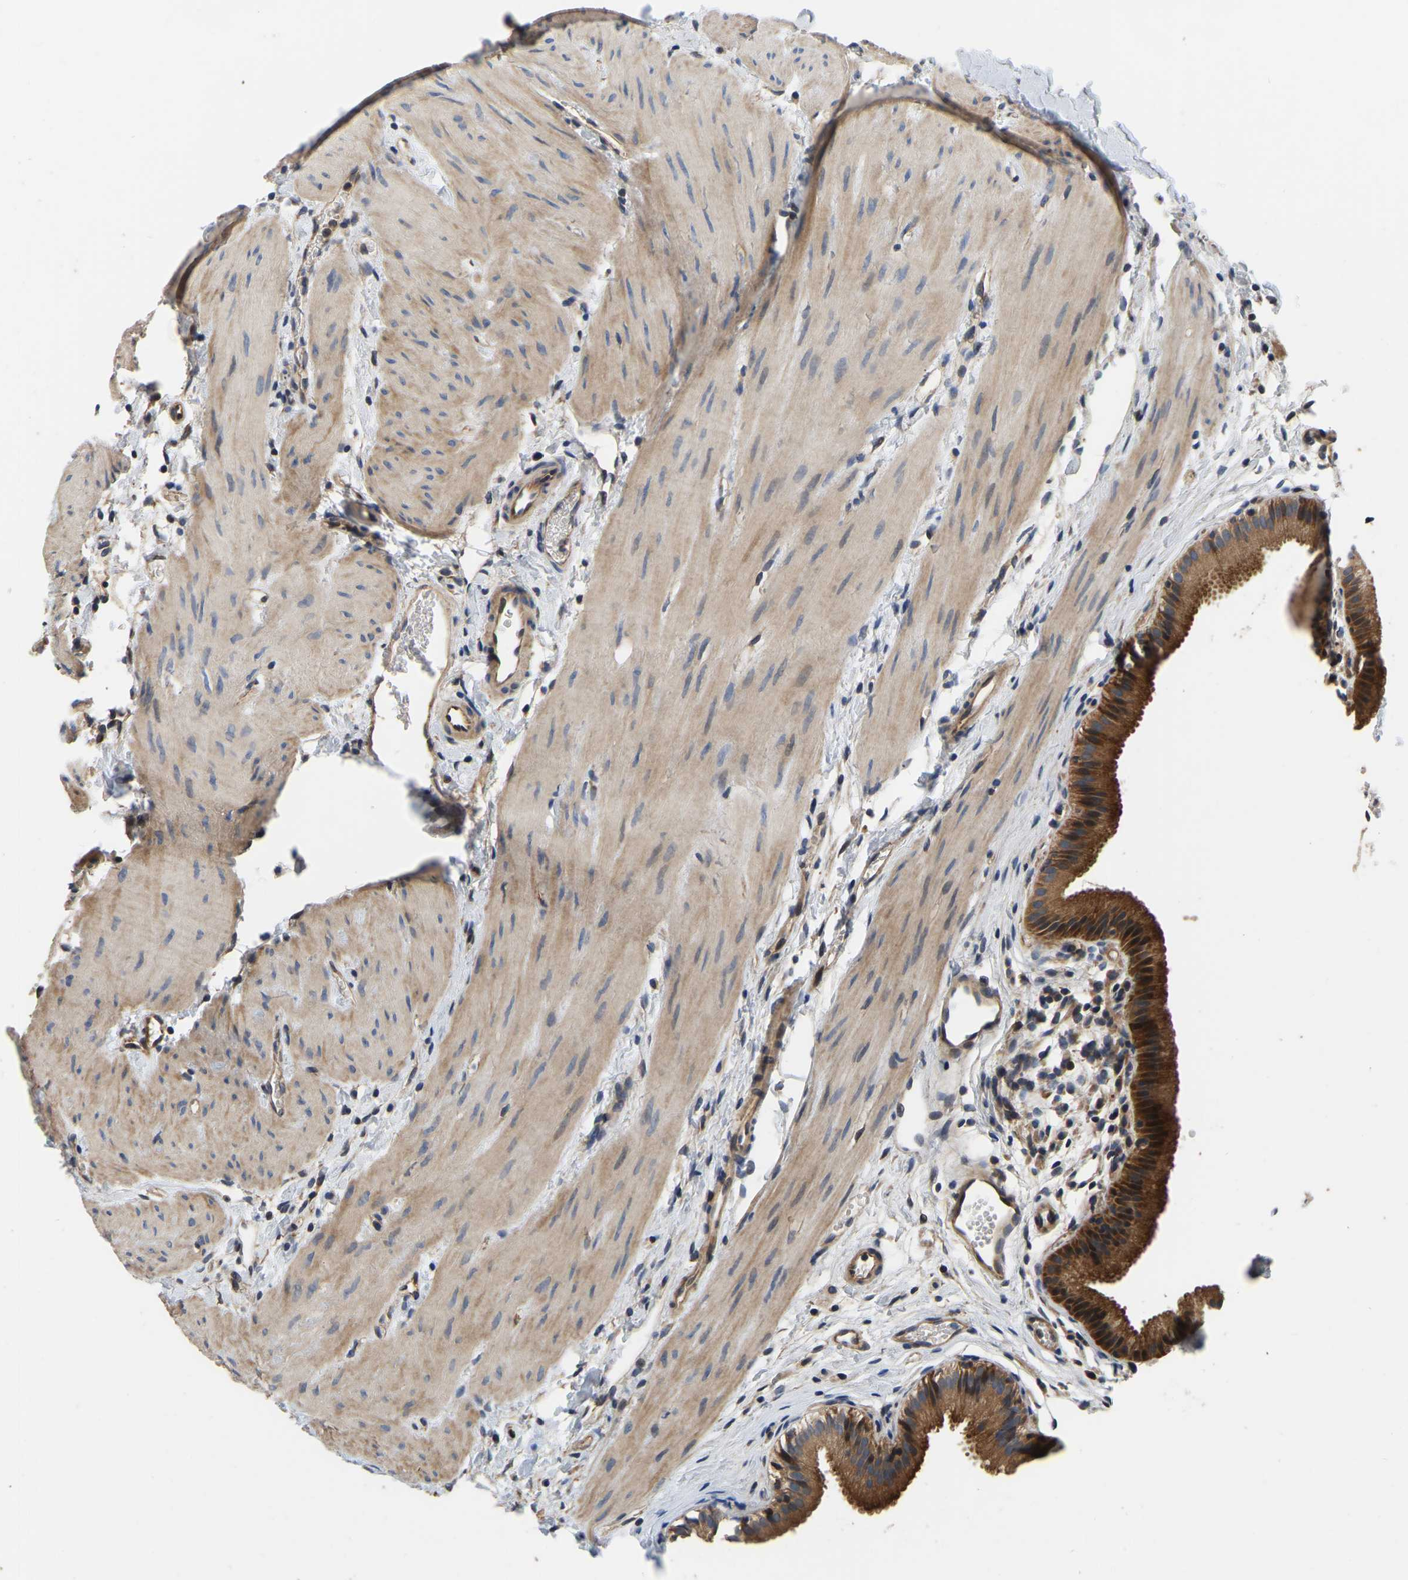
{"staining": {"intensity": "strong", "quantity": ">75%", "location": "cytoplasmic/membranous"}, "tissue": "gallbladder", "cell_type": "Glandular cells", "image_type": "normal", "snomed": [{"axis": "morphology", "description": "Normal tissue, NOS"}, {"axis": "topography", "description": "Gallbladder"}], "caption": "Protein staining reveals strong cytoplasmic/membranous positivity in approximately >75% of glandular cells in benign gallbladder. (DAB IHC, brown staining for protein, blue staining for nuclei).", "gene": "GARS1", "patient": {"sex": "female", "age": 26}}